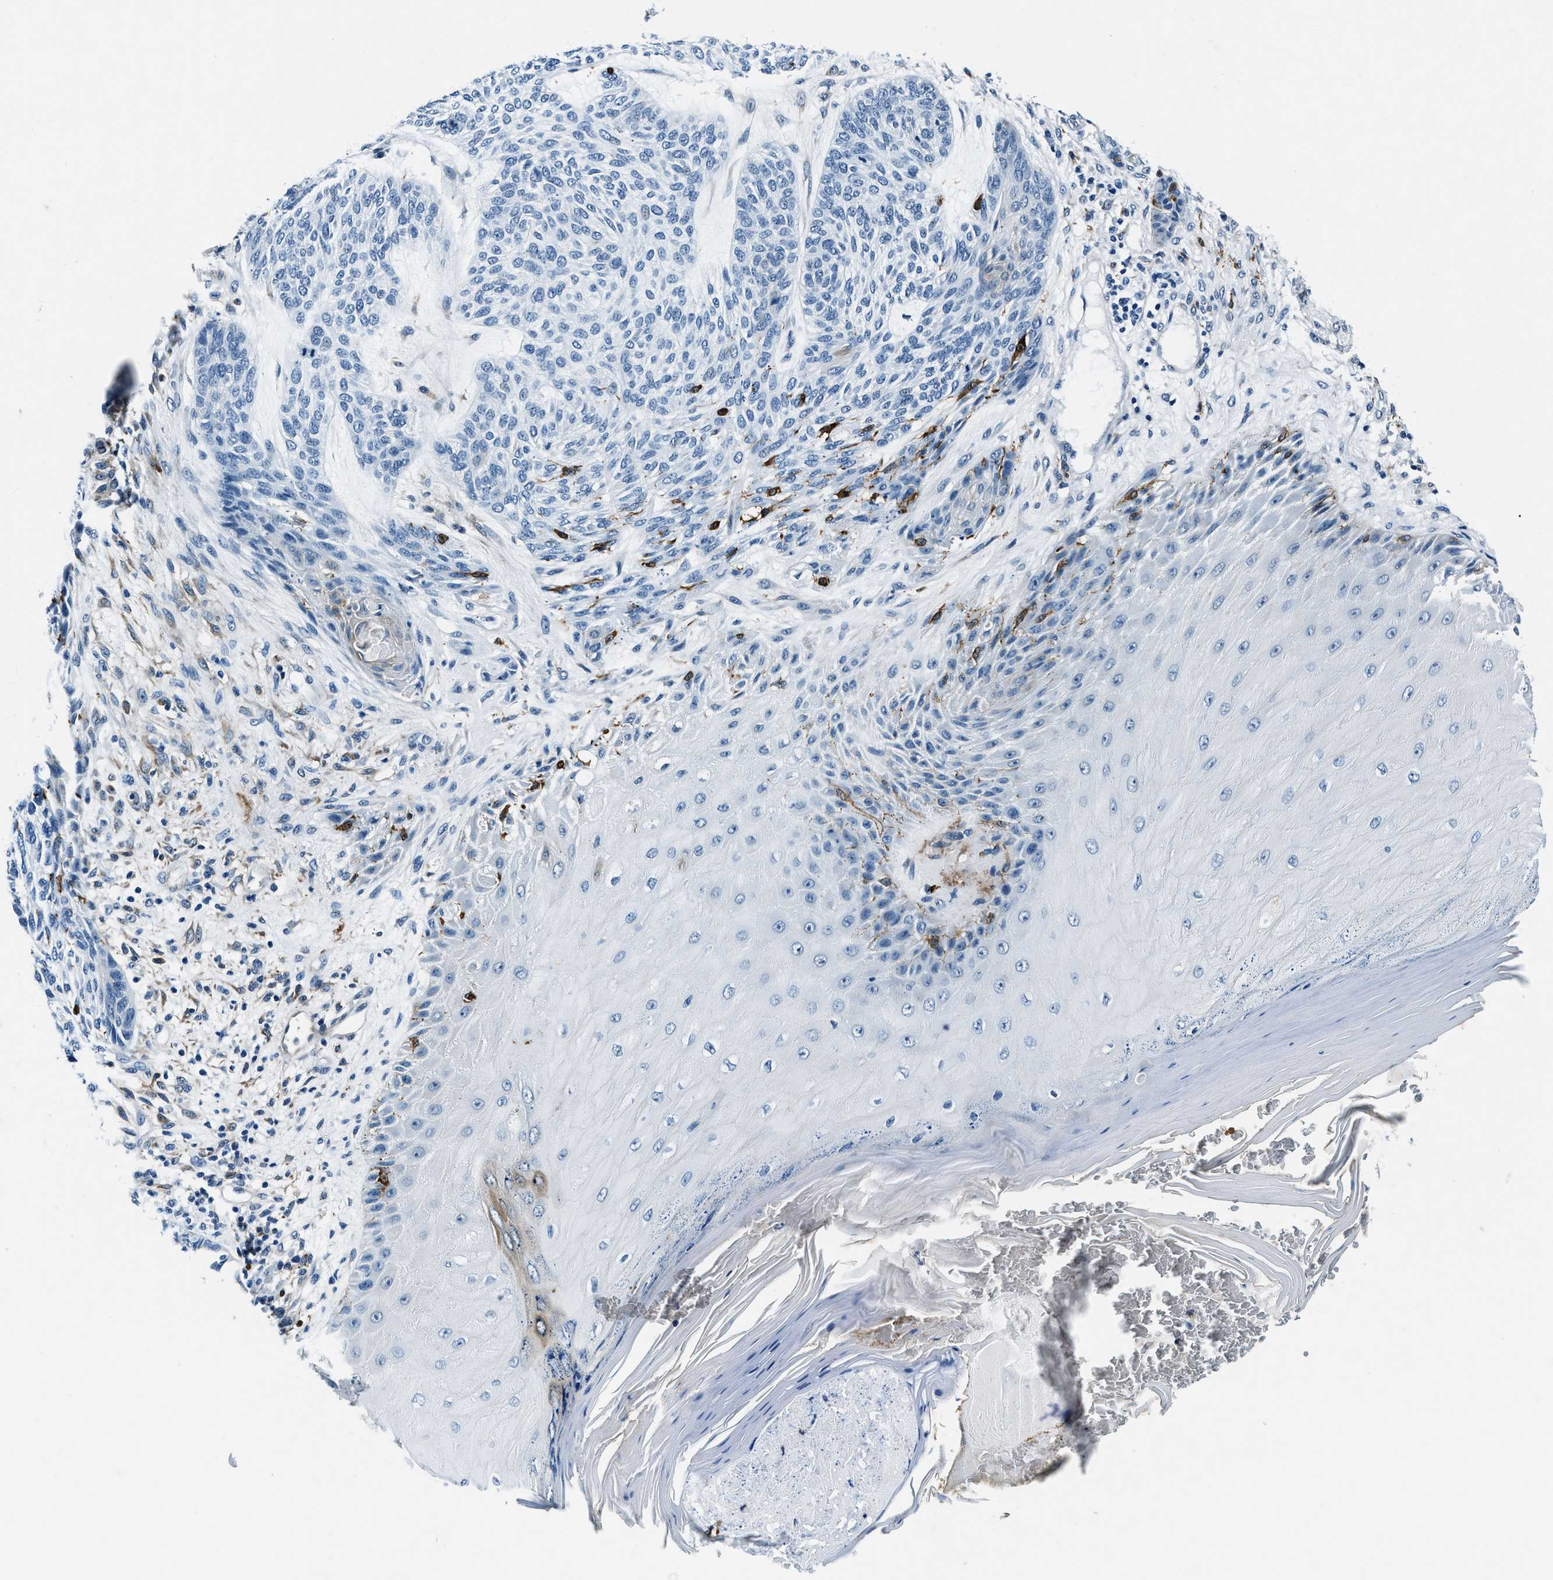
{"staining": {"intensity": "negative", "quantity": "none", "location": "none"}, "tissue": "skin cancer", "cell_type": "Tumor cells", "image_type": "cancer", "snomed": [{"axis": "morphology", "description": "Basal cell carcinoma"}, {"axis": "topography", "description": "Skin"}], "caption": "Protein analysis of skin cancer (basal cell carcinoma) reveals no significant positivity in tumor cells.", "gene": "PTPDC1", "patient": {"sex": "male", "age": 55}}